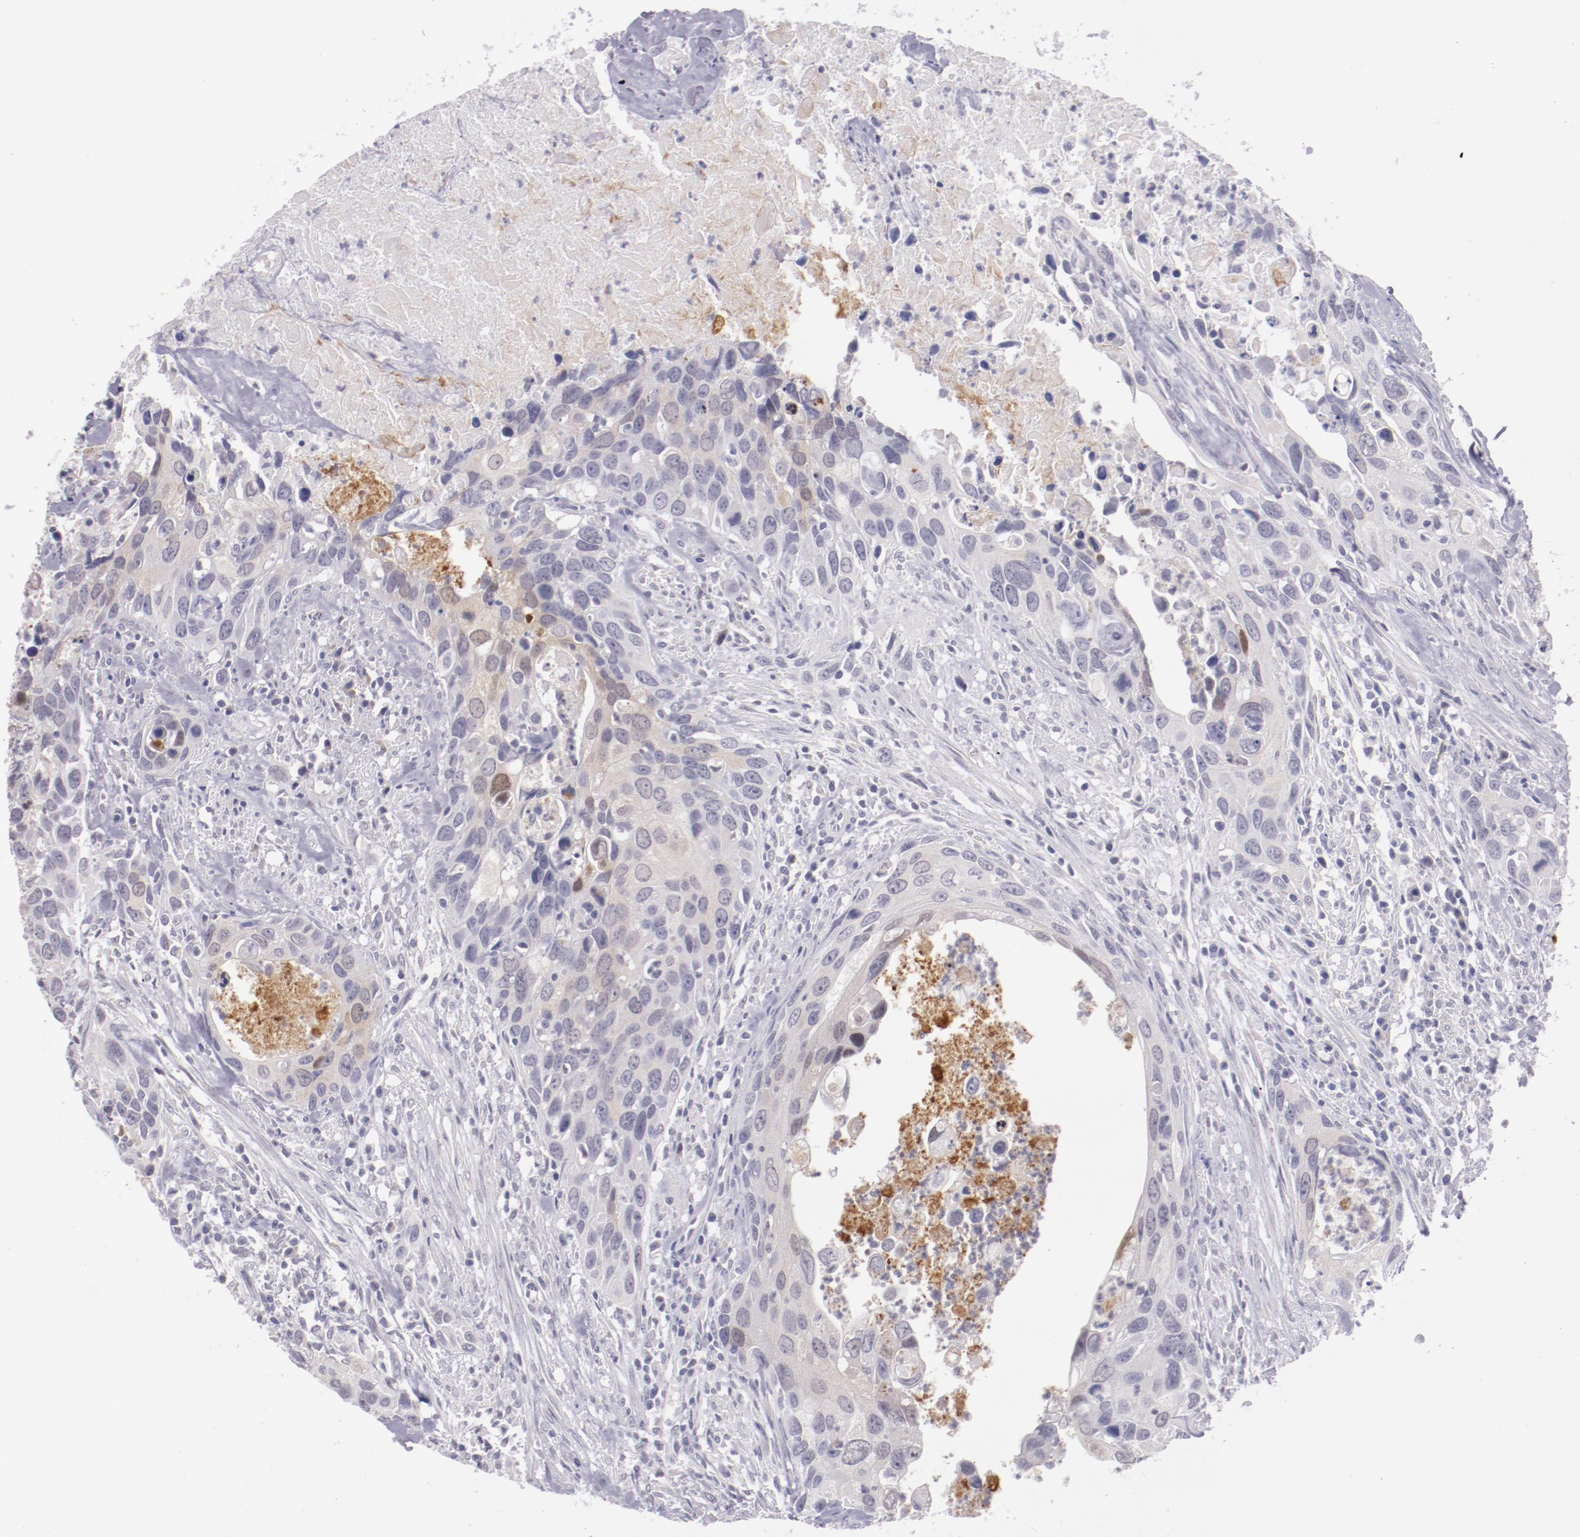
{"staining": {"intensity": "weak", "quantity": "<25%", "location": "cytoplasmic/membranous"}, "tissue": "urothelial cancer", "cell_type": "Tumor cells", "image_type": "cancer", "snomed": [{"axis": "morphology", "description": "Urothelial carcinoma, High grade"}, {"axis": "topography", "description": "Urinary bladder"}], "caption": "The histopathology image reveals no significant positivity in tumor cells of urothelial cancer.", "gene": "TRAF3", "patient": {"sex": "male", "age": 71}}